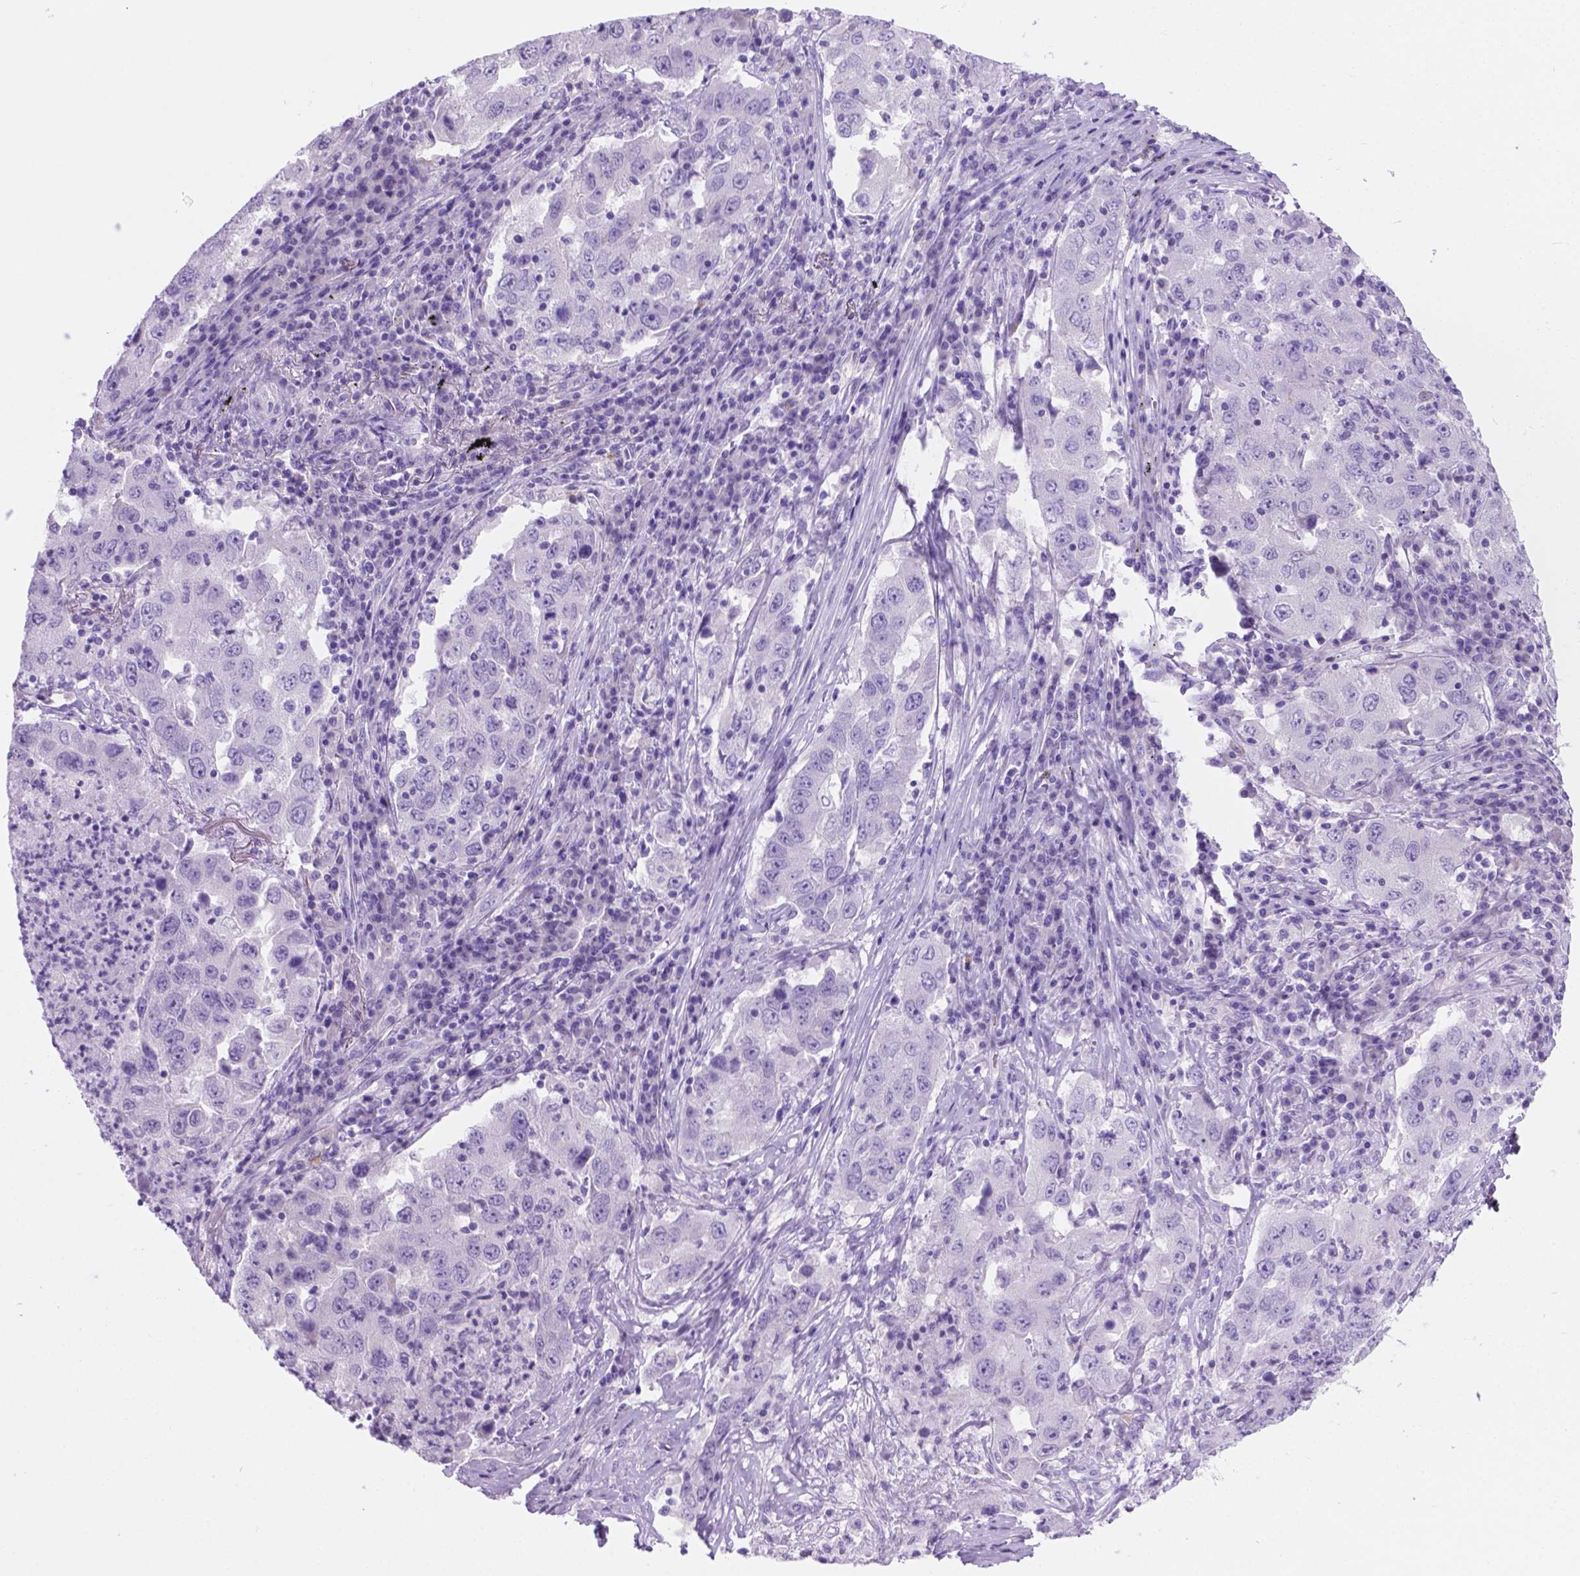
{"staining": {"intensity": "negative", "quantity": "none", "location": "none"}, "tissue": "lung cancer", "cell_type": "Tumor cells", "image_type": "cancer", "snomed": [{"axis": "morphology", "description": "Adenocarcinoma, NOS"}, {"axis": "topography", "description": "Lung"}], "caption": "Immunohistochemistry (IHC) micrograph of neoplastic tissue: human lung cancer (adenocarcinoma) stained with DAB (3,3'-diaminobenzidine) displays no significant protein expression in tumor cells.", "gene": "GRIN2B", "patient": {"sex": "male", "age": 73}}